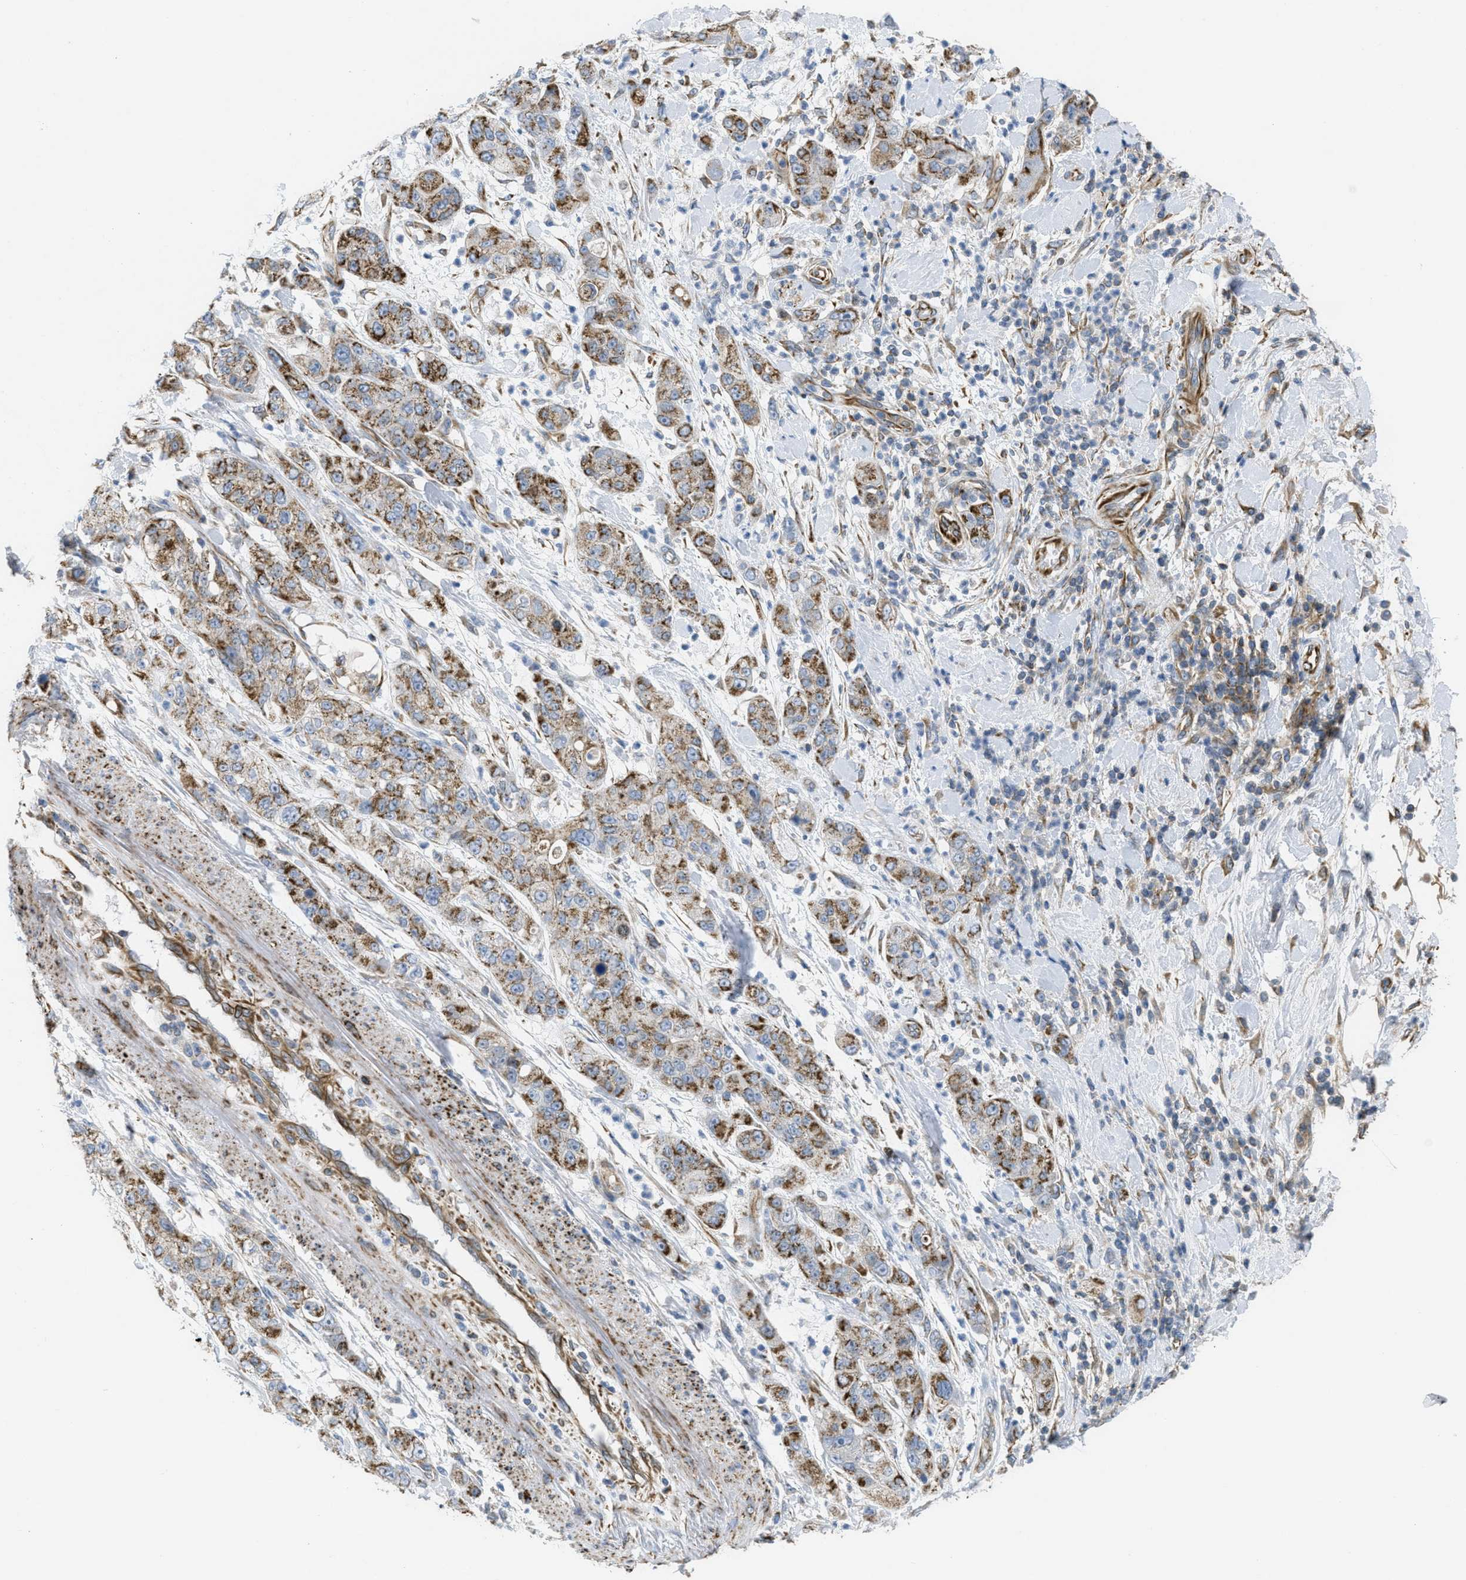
{"staining": {"intensity": "moderate", "quantity": ">75%", "location": "cytoplasmic/membranous"}, "tissue": "pancreatic cancer", "cell_type": "Tumor cells", "image_type": "cancer", "snomed": [{"axis": "morphology", "description": "Adenocarcinoma, NOS"}, {"axis": "topography", "description": "Pancreas"}], "caption": "Protein staining by immunohistochemistry displays moderate cytoplasmic/membranous staining in approximately >75% of tumor cells in adenocarcinoma (pancreatic).", "gene": "BTN3A1", "patient": {"sex": "female", "age": 78}}